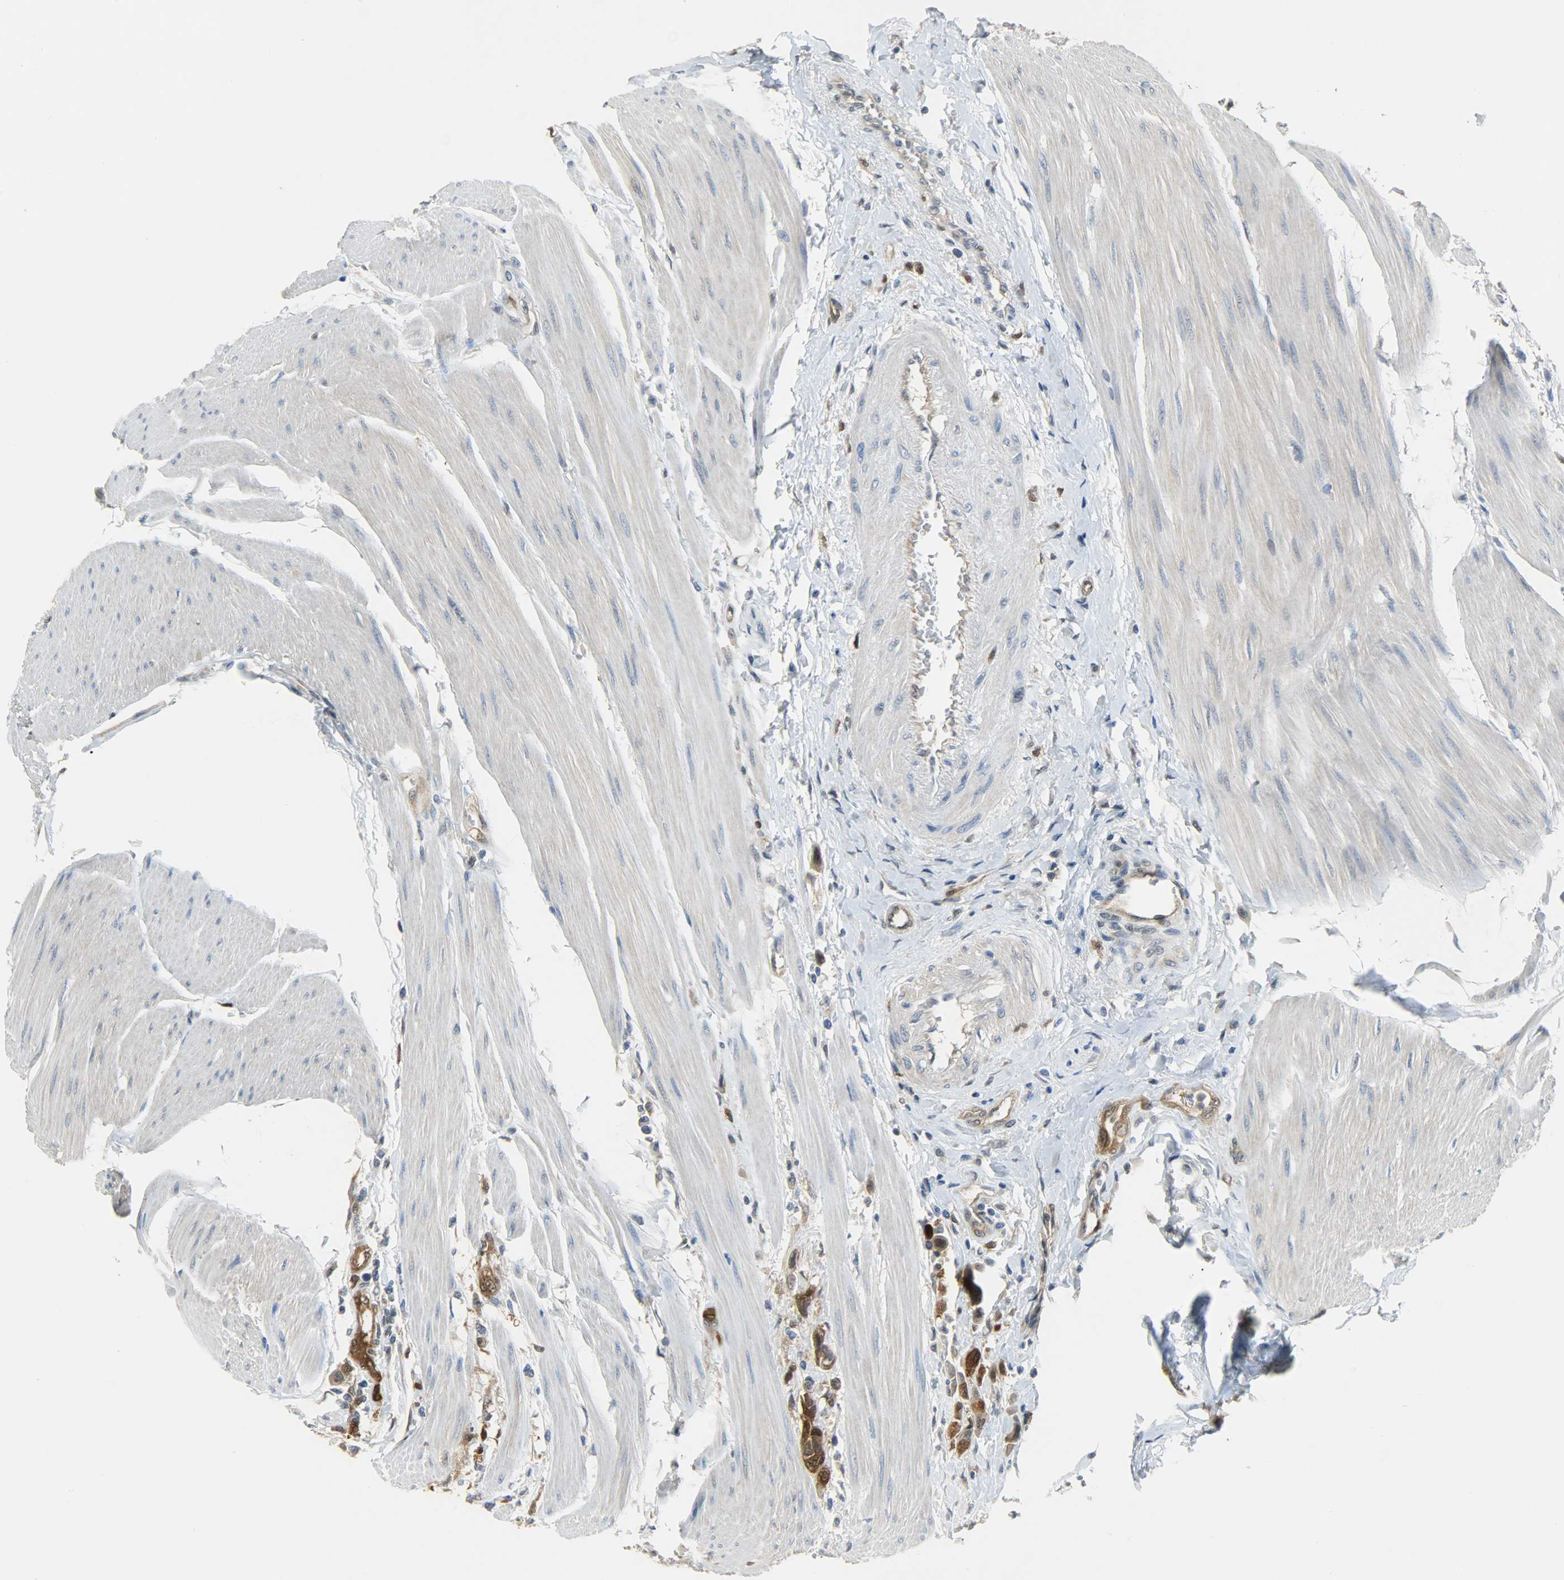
{"staining": {"intensity": "strong", "quantity": ">75%", "location": "cytoplasmic/membranous,nuclear"}, "tissue": "urothelial cancer", "cell_type": "Tumor cells", "image_type": "cancer", "snomed": [{"axis": "morphology", "description": "Urothelial carcinoma, High grade"}, {"axis": "topography", "description": "Urinary bladder"}], "caption": "IHC of human high-grade urothelial carcinoma demonstrates high levels of strong cytoplasmic/membranous and nuclear positivity in approximately >75% of tumor cells.", "gene": "EIF4EBP1", "patient": {"sex": "male", "age": 50}}